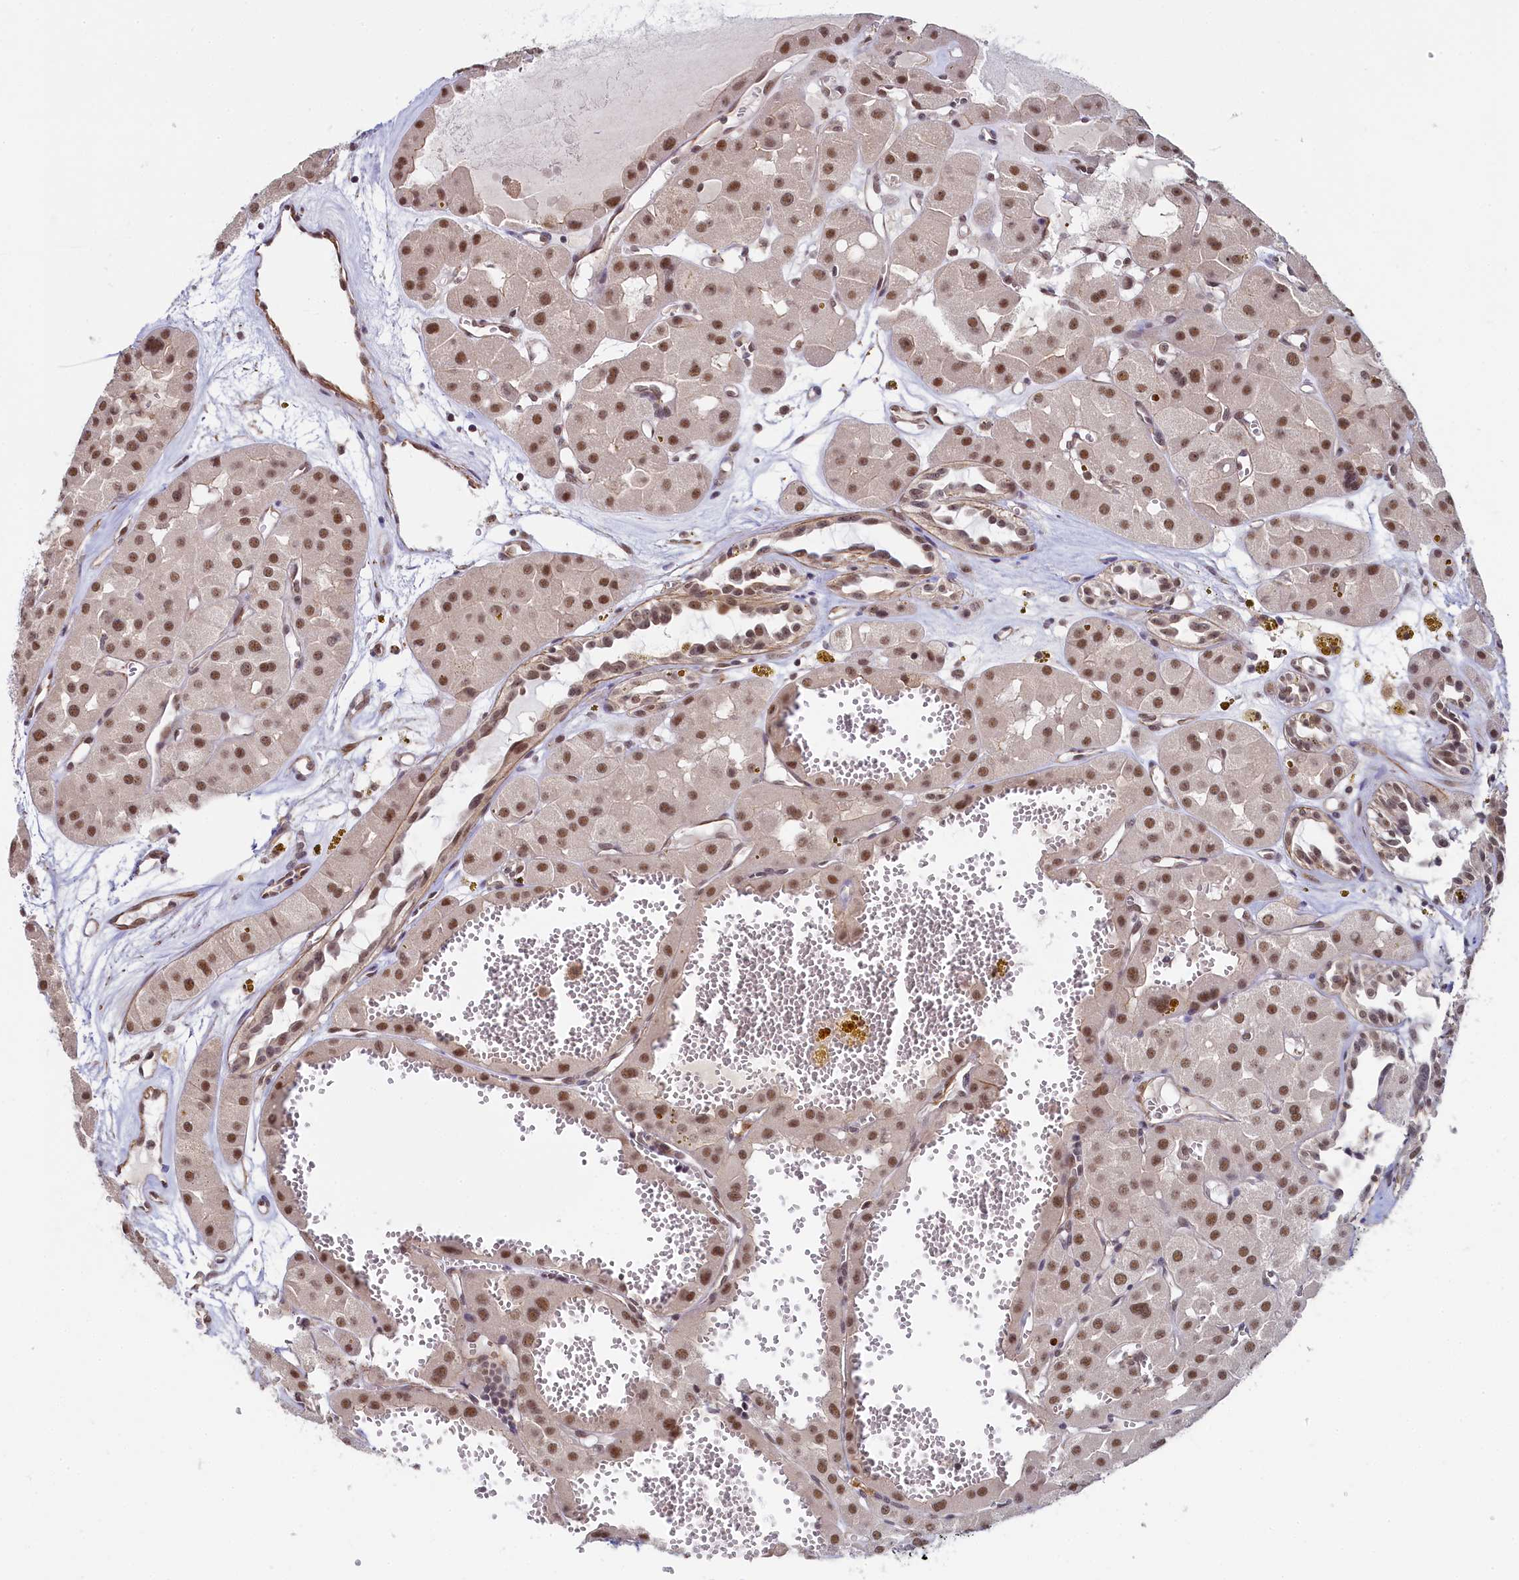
{"staining": {"intensity": "moderate", "quantity": ">75%", "location": "nuclear"}, "tissue": "renal cancer", "cell_type": "Tumor cells", "image_type": "cancer", "snomed": [{"axis": "morphology", "description": "Carcinoma, NOS"}, {"axis": "topography", "description": "Kidney"}], "caption": "The immunohistochemical stain shows moderate nuclear positivity in tumor cells of renal cancer (carcinoma) tissue.", "gene": "INTS14", "patient": {"sex": "female", "age": 75}}